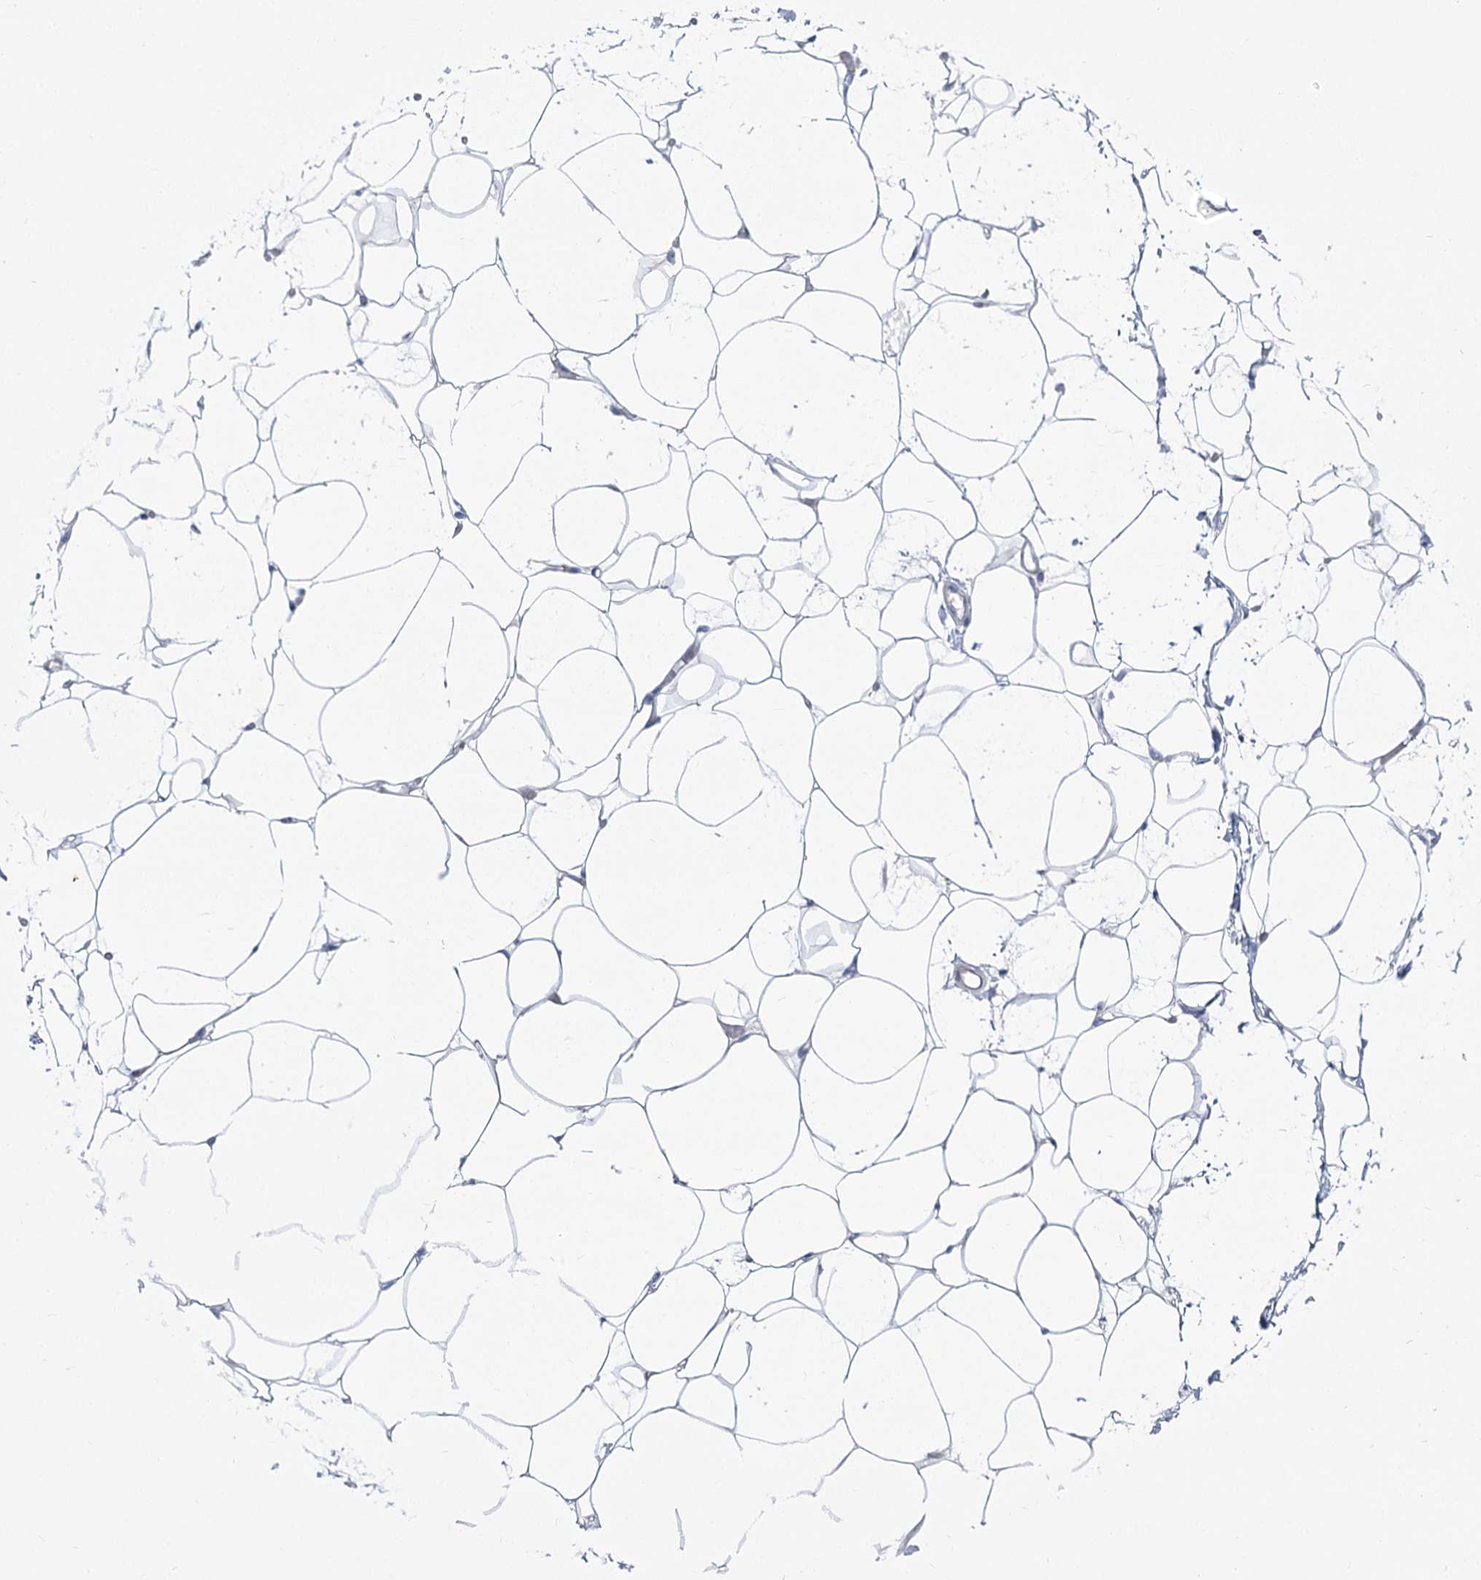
{"staining": {"intensity": "negative", "quantity": "none", "location": "none"}, "tissue": "adipose tissue", "cell_type": "Adipocytes", "image_type": "normal", "snomed": [{"axis": "morphology", "description": "Normal tissue, NOS"}, {"axis": "topography", "description": "Breast"}], "caption": "Photomicrograph shows no significant protein expression in adipocytes of unremarkable adipose tissue.", "gene": "HELT", "patient": {"sex": "female", "age": 23}}